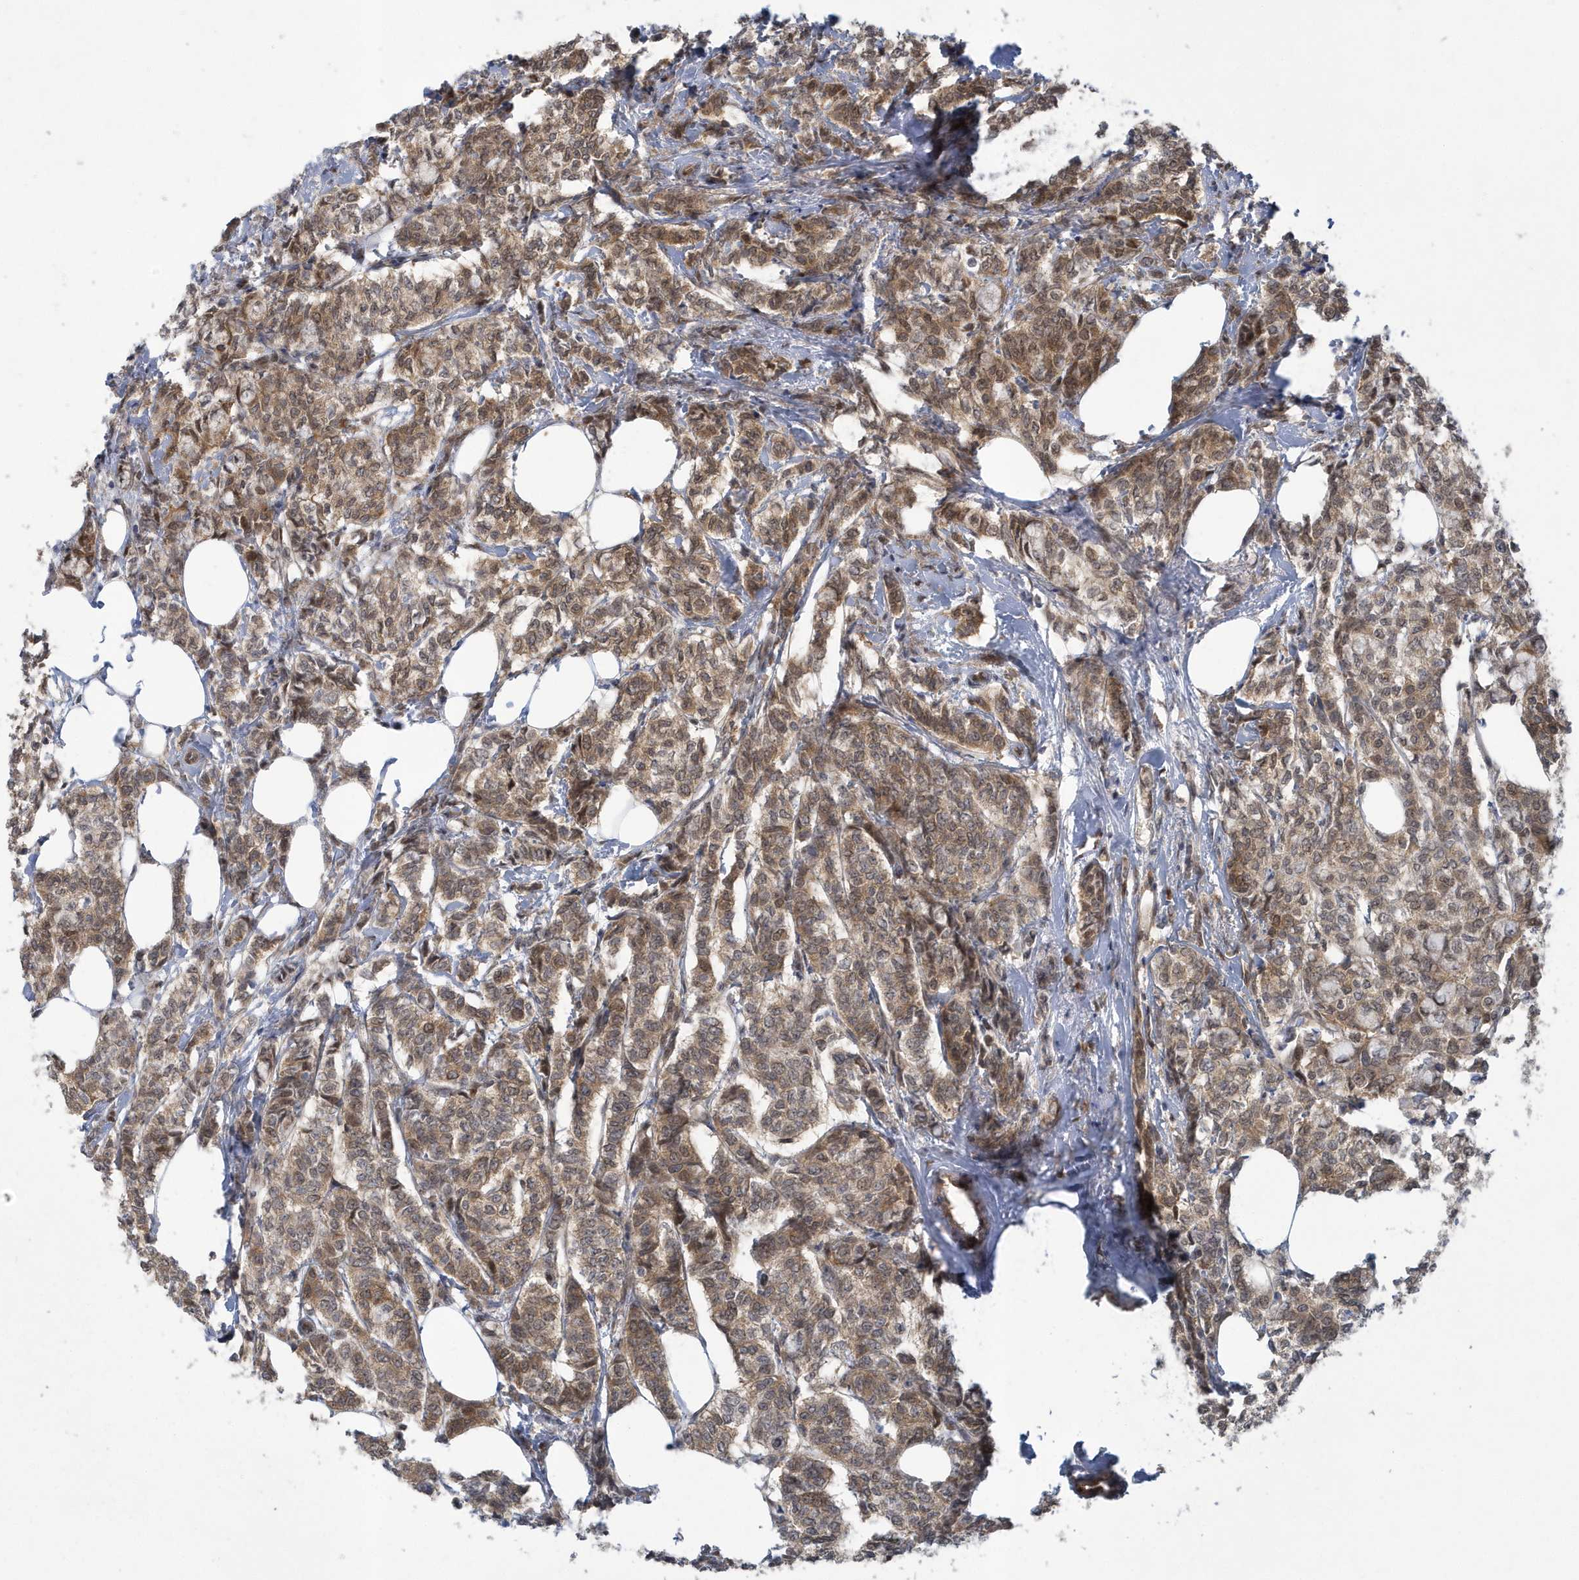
{"staining": {"intensity": "moderate", "quantity": ">75%", "location": "cytoplasmic/membranous"}, "tissue": "breast cancer", "cell_type": "Tumor cells", "image_type": "cancer", "snomed": [{"axis": "morphology", "description": "Lobular carcinoma"}, {"axis": "topography", "description": "Breast"}], "caption": "High-magnification brightfield microscopy of breast lobular carcinoma stained with DAB (3,3'-diaminobenzidine) (brown) and counterstained with hematoxylin (blue). tumor cells exhibit moderate cytoplasmic/membranous positivity is seen in about>75% of cells.", "gene": "ATG4A", "patient": {"sex": "female", "age": 60}}